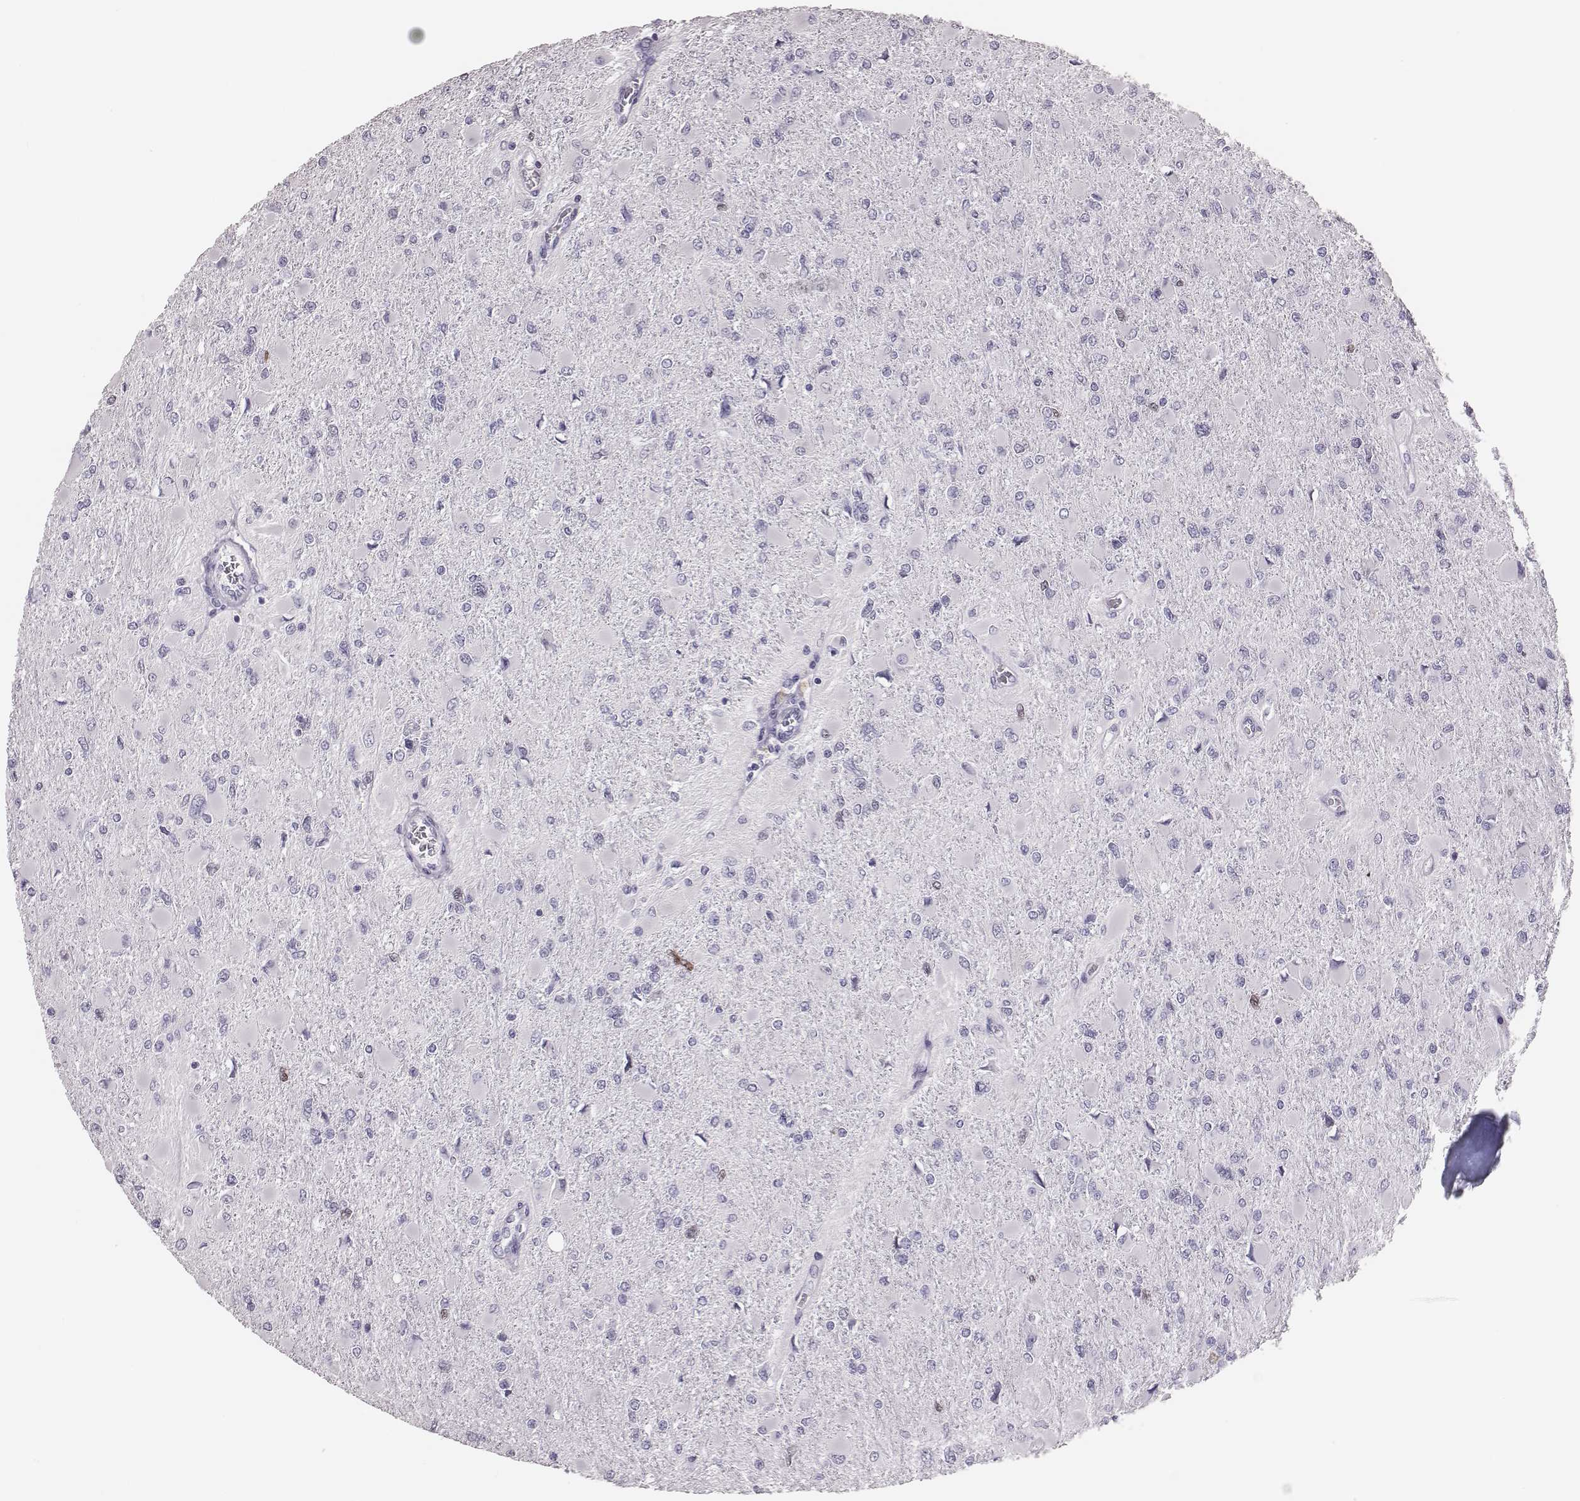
{"staining": {"intensity": "negative", "quantity": "none", "location": "none"}, "tissue": "glioma", "cell_type": "Tumor cells", "image_type": "cancer", "snomed": [{"axis": "morphology", "description": "Glioma, malignant, High grade"}, {"axis": "topography", "description": "Cerebral cortex"}], "caption": "A micrograph of human high-grade glioma (malignant) is negative for staining in tumor cells. (DAB (3,3'-diaminobenzidine) immunohistochemistry, high magnification).", "gene": "H1-6", "patient": {"sex": "female", "age": 36}}